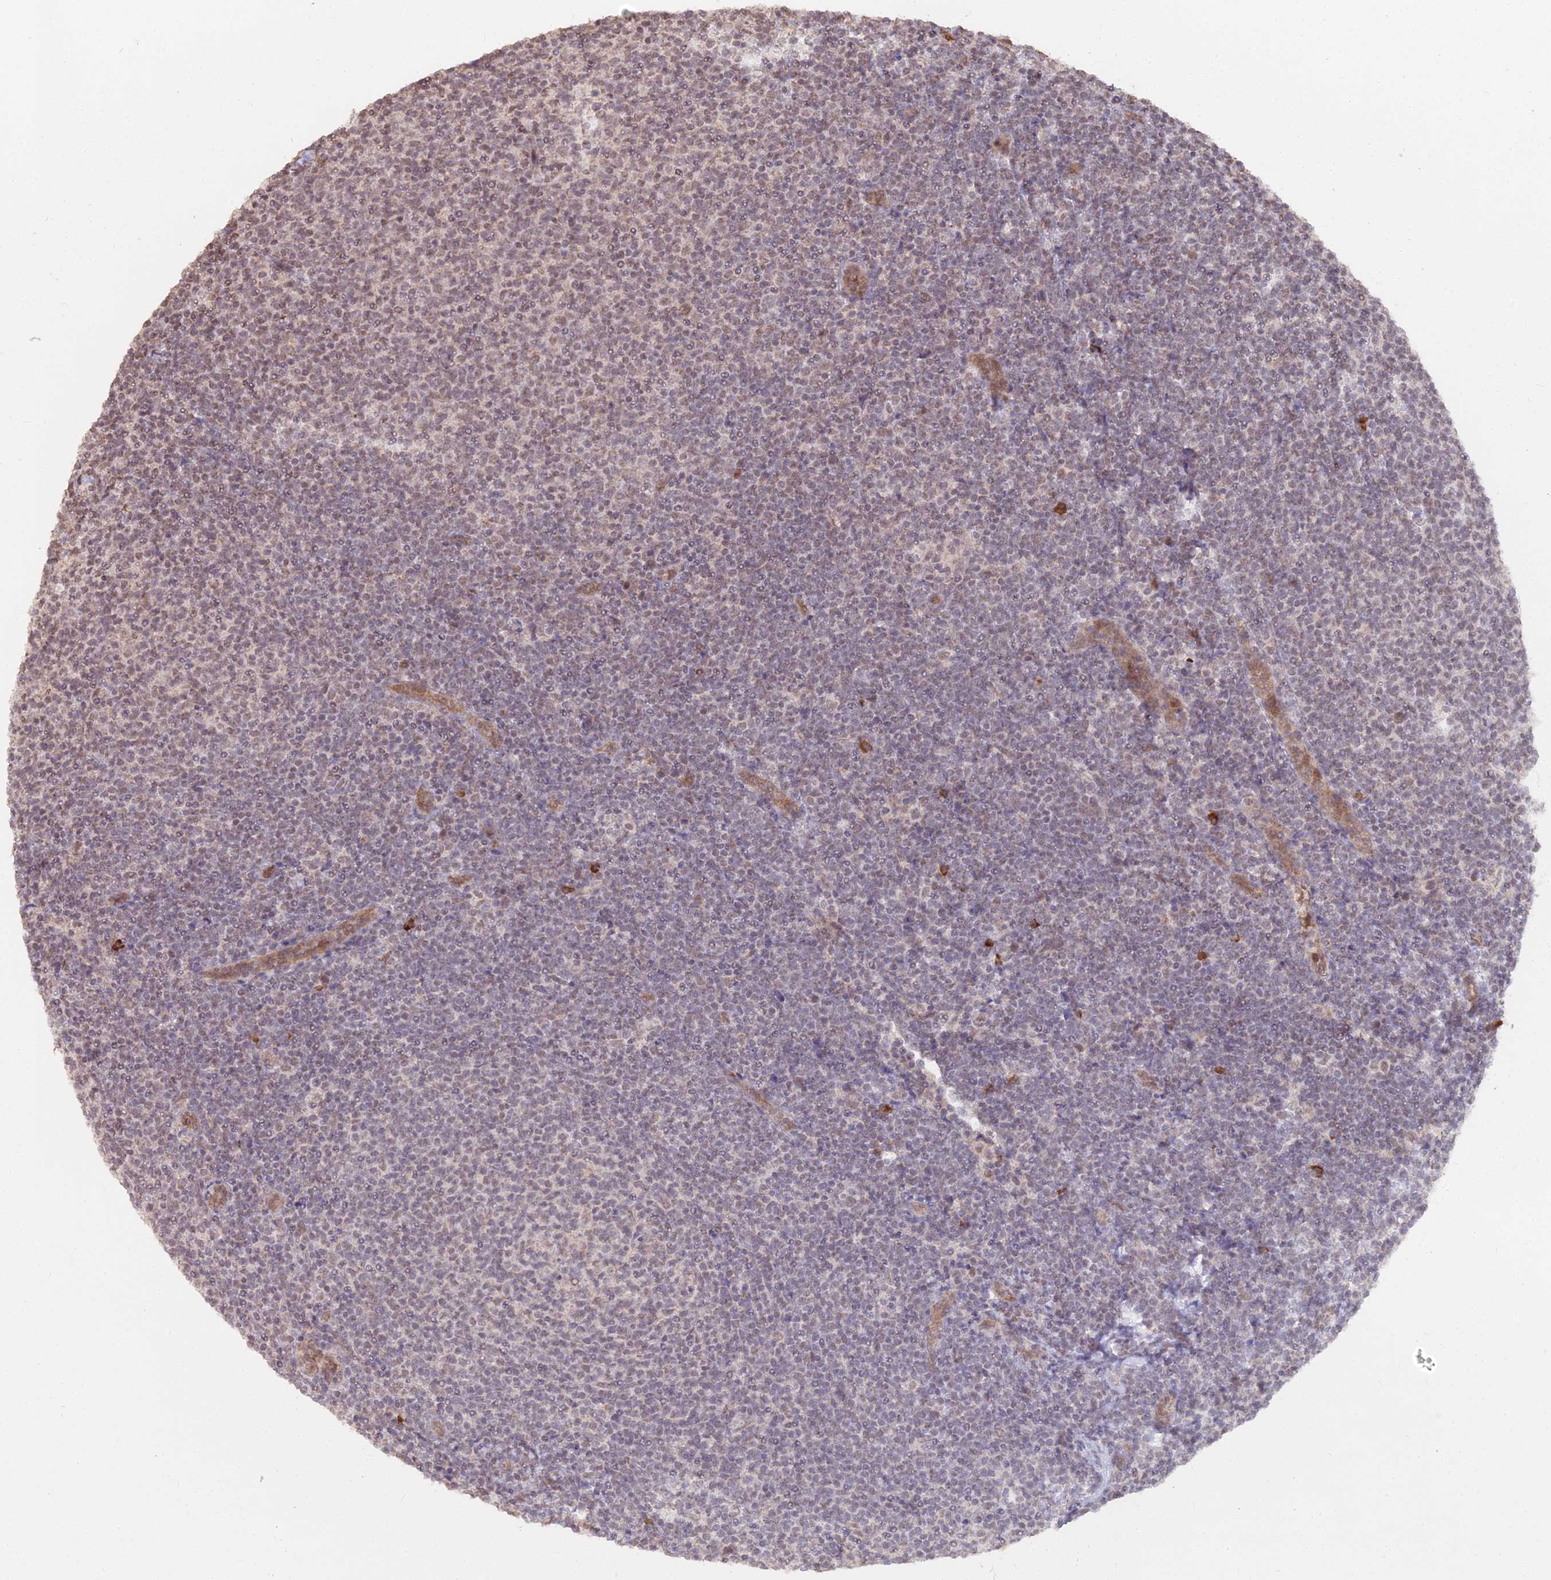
{"staining": {"intensity": "negative", "quantity": "none", "location": "none"}, "tissue": "lymphoma", "cell_type": "Tumor cells", "image_type": "cancer", "snomed": [{"axis": "morphology", "description": "Malignant lymphoma, non-Hodgkin's type, Low grade"}, {"axis": "topography", "description": "Lymph node"}], "caption": "This is an immunohistochemistry (IHC) histopathology image of human low-grade malignant lymphoma, non-Hodgkin's type. There is no staining in tumor cells.", "gene": "ZDBF2", "patient": {"sex": "male", "age": 66}}